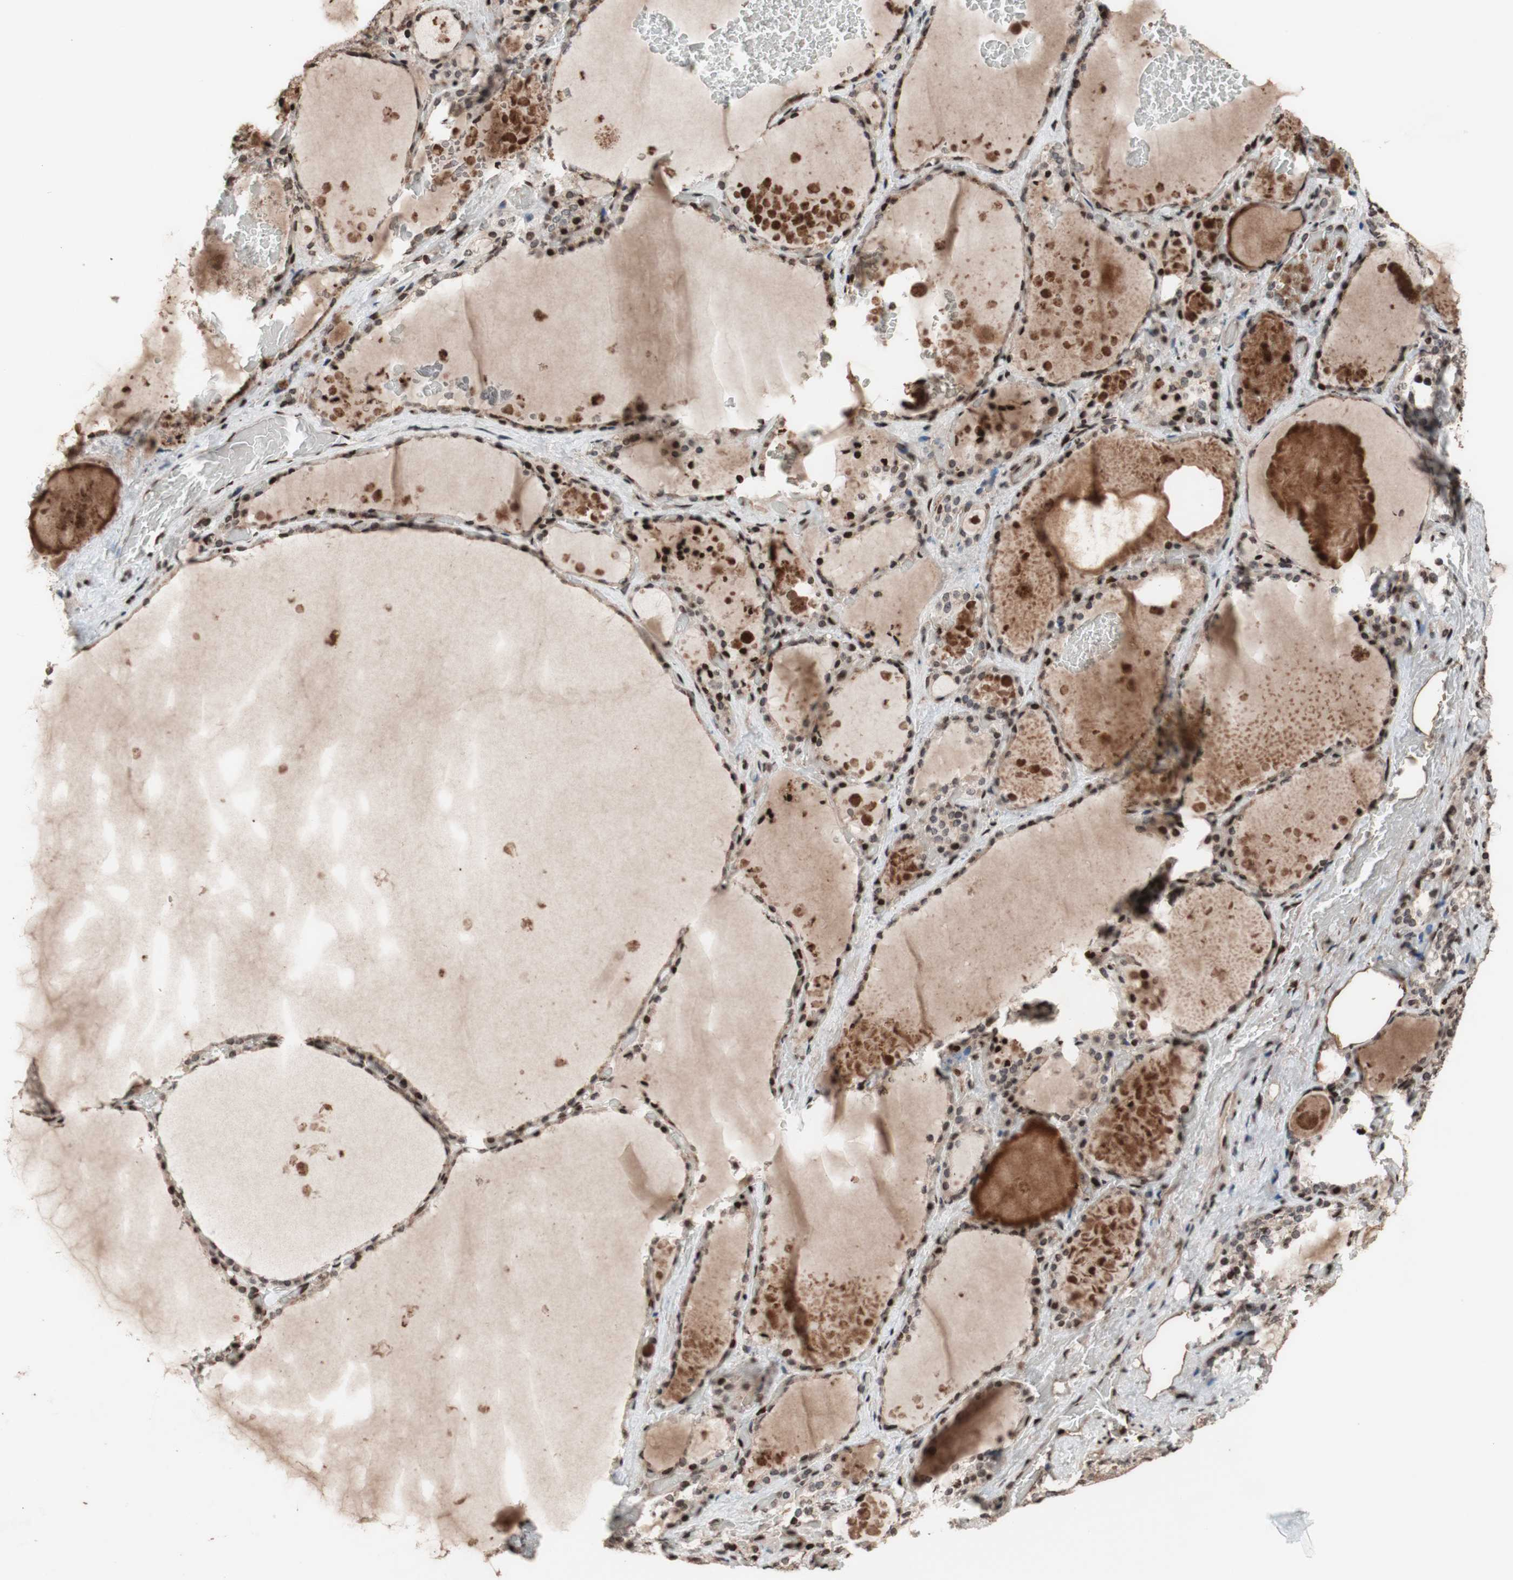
{"staining": {"intensity": "strong", "quantity": ">75%", "location": "cytoplasmic/membranous,nuclear"}, "tissue": "thyroid gland", "cell_type": "Glandular cells", "image_type": "normal", "snomed": [{"axis": "morphology", "description": "Normal tissue, NOS"}, {"axis": "topography", "description": "Thyroid gland"}], "caption": "Thyroid gland stained with DAB (3,3'-diaminobenzidine) immunohistochemistry (IHC) exhibits high levels of strong cytoplasmic/membranous,nuclear positivity in approximately >75% of glandular cells.", "gene": "POLA1", "patient": {"sex": "male", "age": 61}}